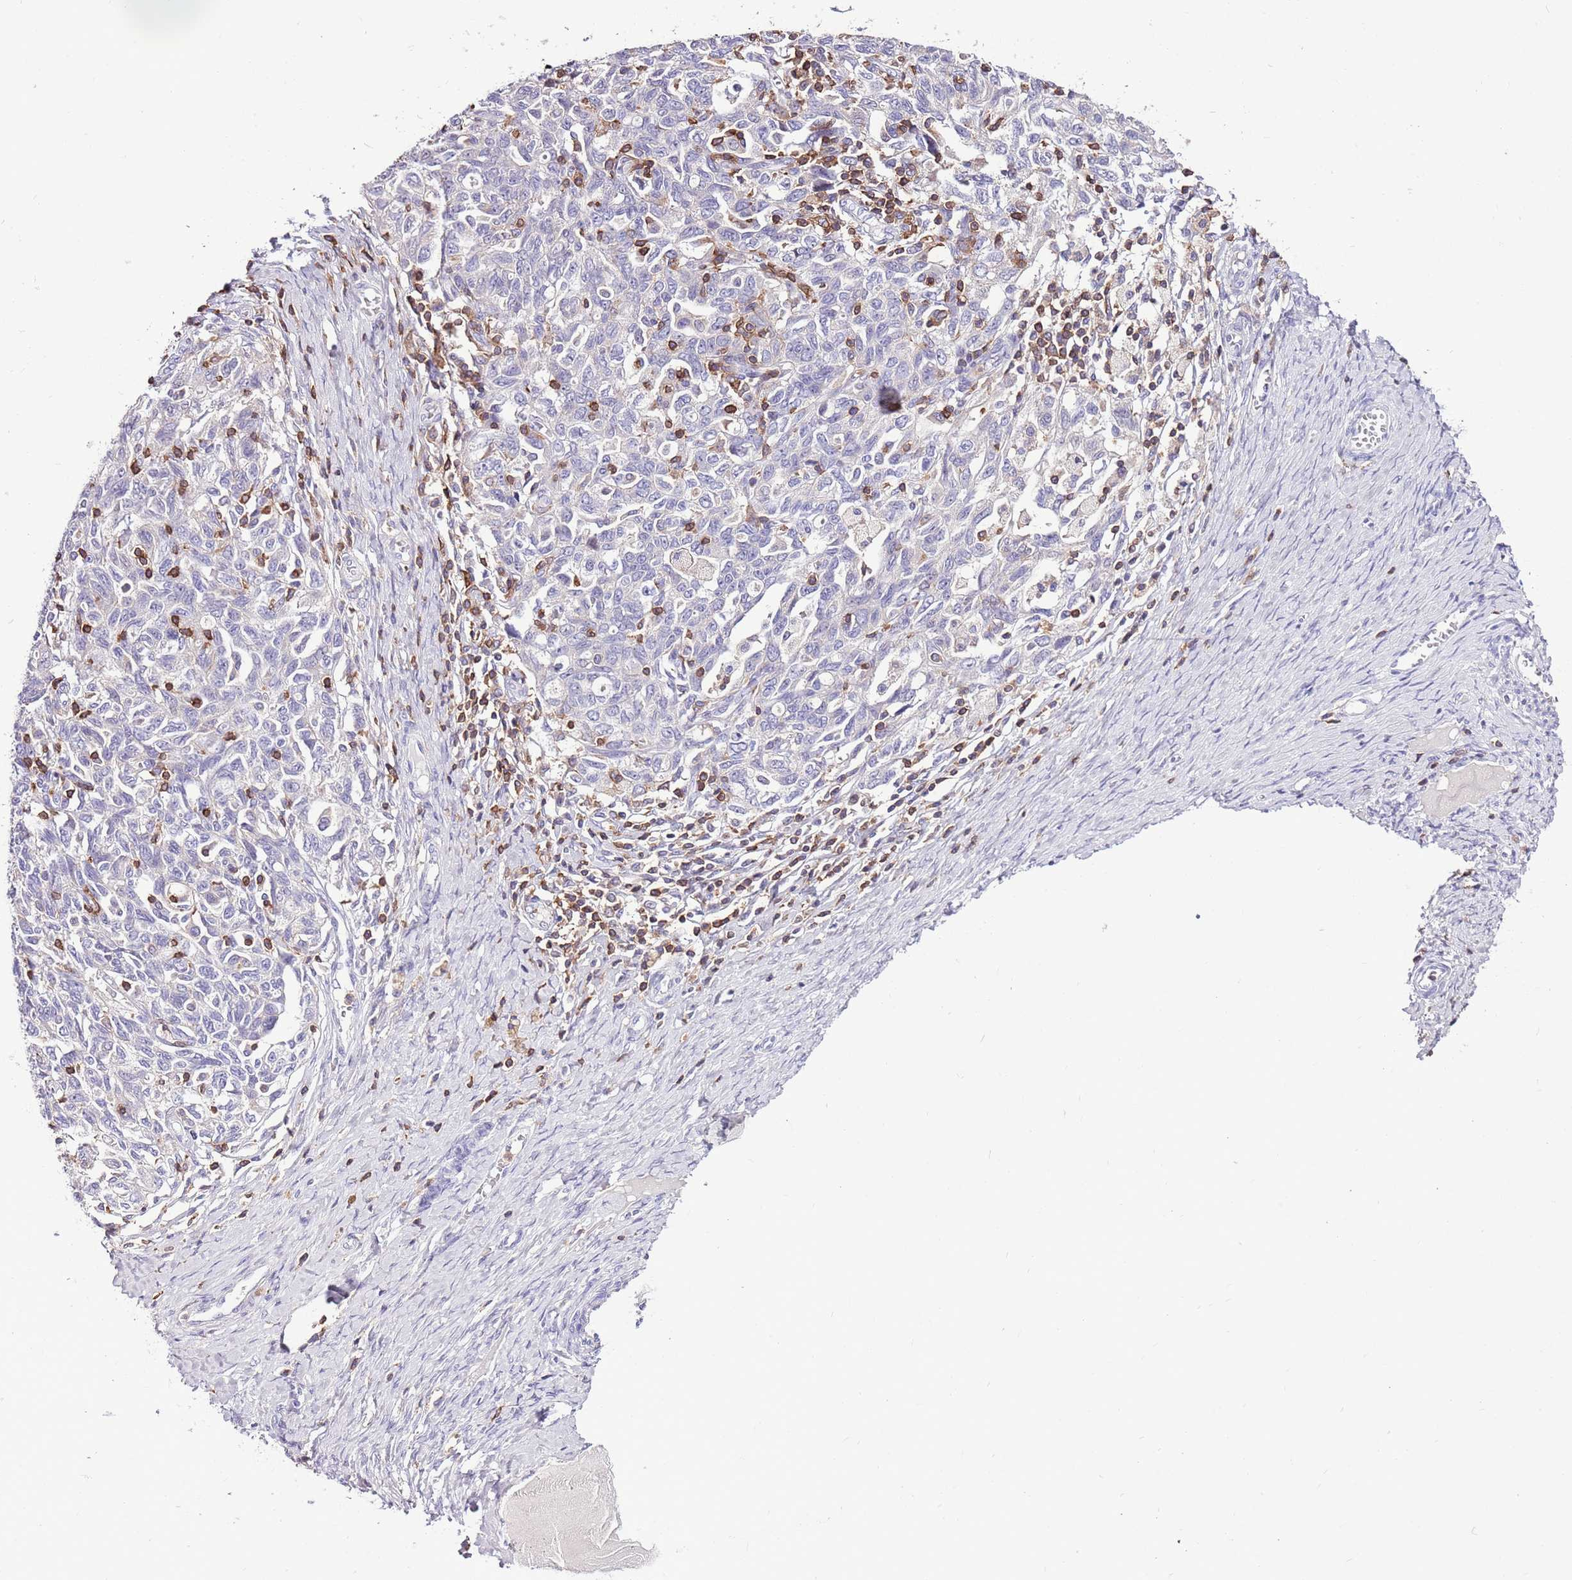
{"staining": {"intensity": "negative", "quantity": "none", "location": "none"}, "tissue": "ovarian cancer", "cell_type": "Tumor cells", "image_type": "cancer", "snomed": [{"axis": "morphology", "description": "Carcinoma, NOS"}, {"axis": "morphology", "description": "Cystadenocarcinoma, serous, NOS"}, {"axis": "topography", "description": "Ovary"}], "caption": "High magnification brightfield microscopy of ovarian cancer stained with DAB (3,3'-diaminobenzidine) (brown) and counterstained with hematoxylin (blue): tumor cells show no significant positivity.", "gene": "ZSWIM1", "patient": {"sex": "female", "age": 69}}